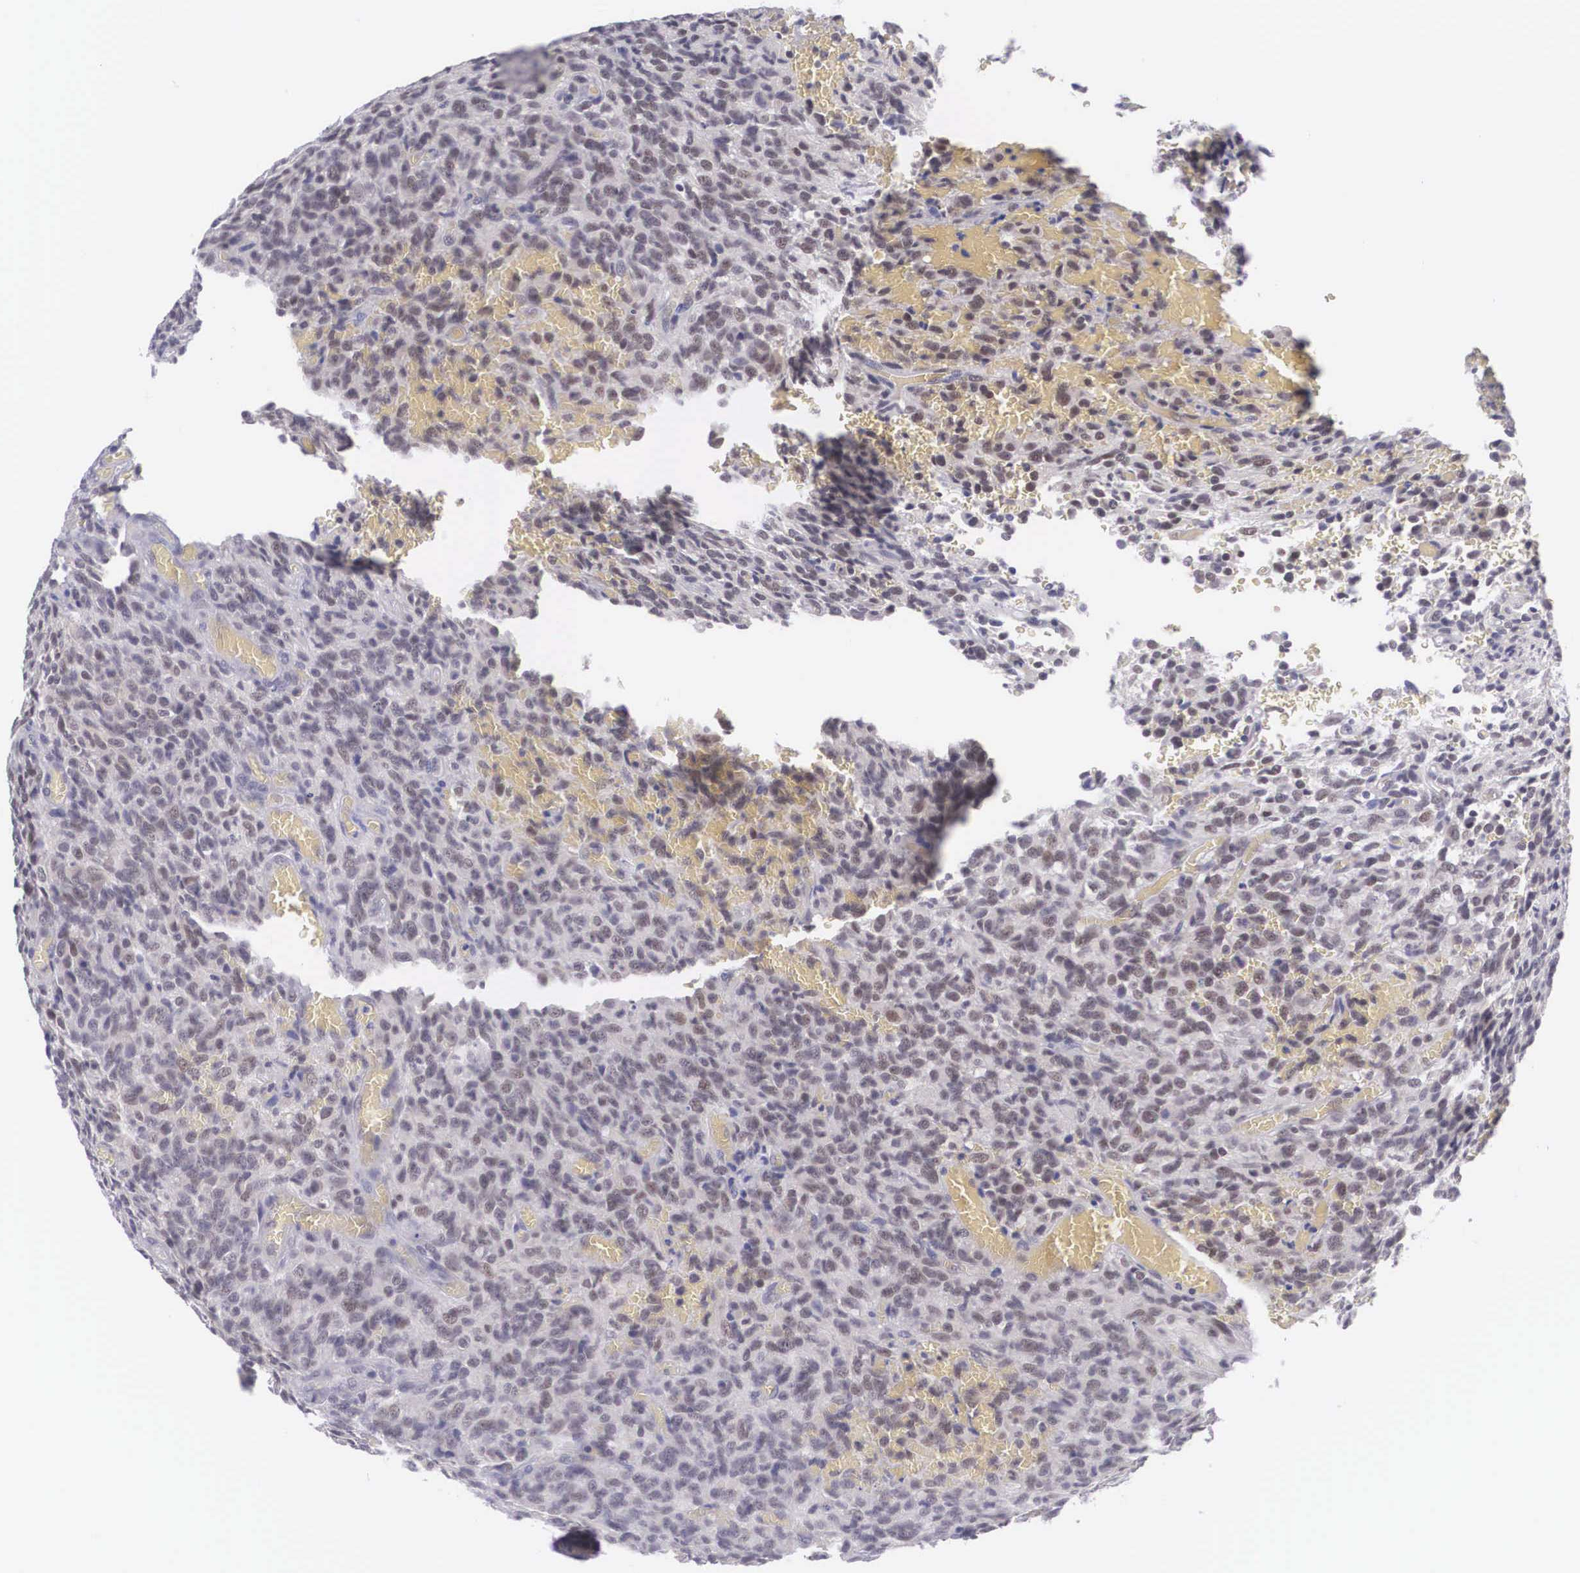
{"staining": {"intensity": "weak", "quantity": "25%-75%", "location": "nuclear"}, "tissue": "glioma", "cell_type": "Tumor cells", "image_type": "cancer", "snomed": [{"axis": "morphology", "description": "Glioma, malignant, High grade"}, {"axis": "topography", "description": "Brain"}], "caption": "Tumor cells demonstrate weak nuclear expression in about 25%-75% of cells in high-grade glioma (malignant). Nuclei are stained in blue.", "gene": "NINL", "patient": {"sex": "male", "age": 56}}